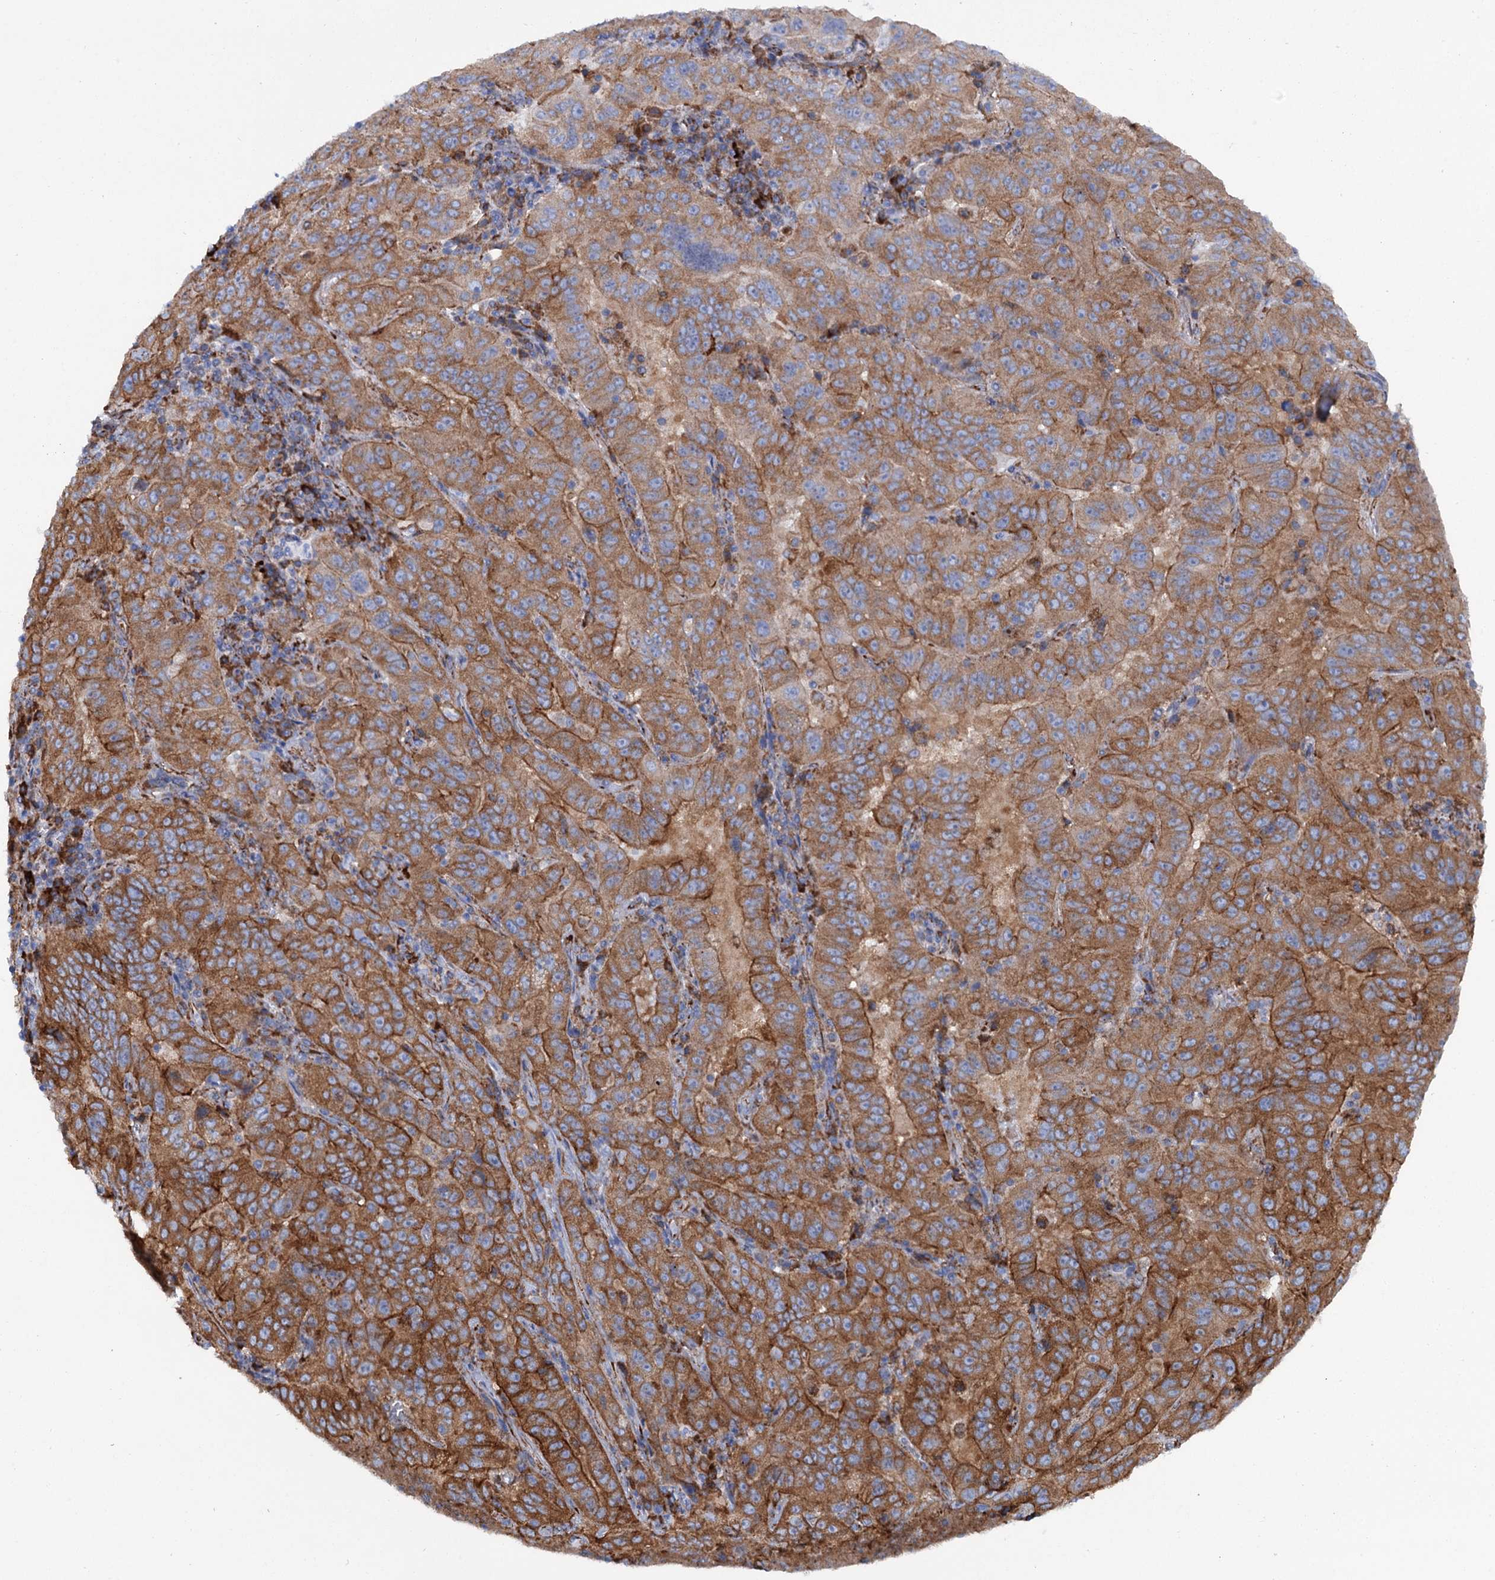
{"staining": {"intensity": "moderate", "quantity": ">75%", "location": "cytoplasmic/membranous"}, "tissue": "pancreatic cancer", "cell_type": "Tumor cells", "image_type": "cancer", "snomed": [{"axis": "morphology", "description": "Adenocarcinoma, NOS"}, {"axis": "topography", "description": "Pancreas"}], "caption": "This micrograph exhibits pancreatic cancer (adenocarcinoma) stained with IHC to label a protein in brown. The cytoplasmic/membranous of tumor cells show moderate positivity for the protein. Nuclei are counter-stained blue.", "gene": "SHE", "patient": {"sex": "male", "age": 63}}